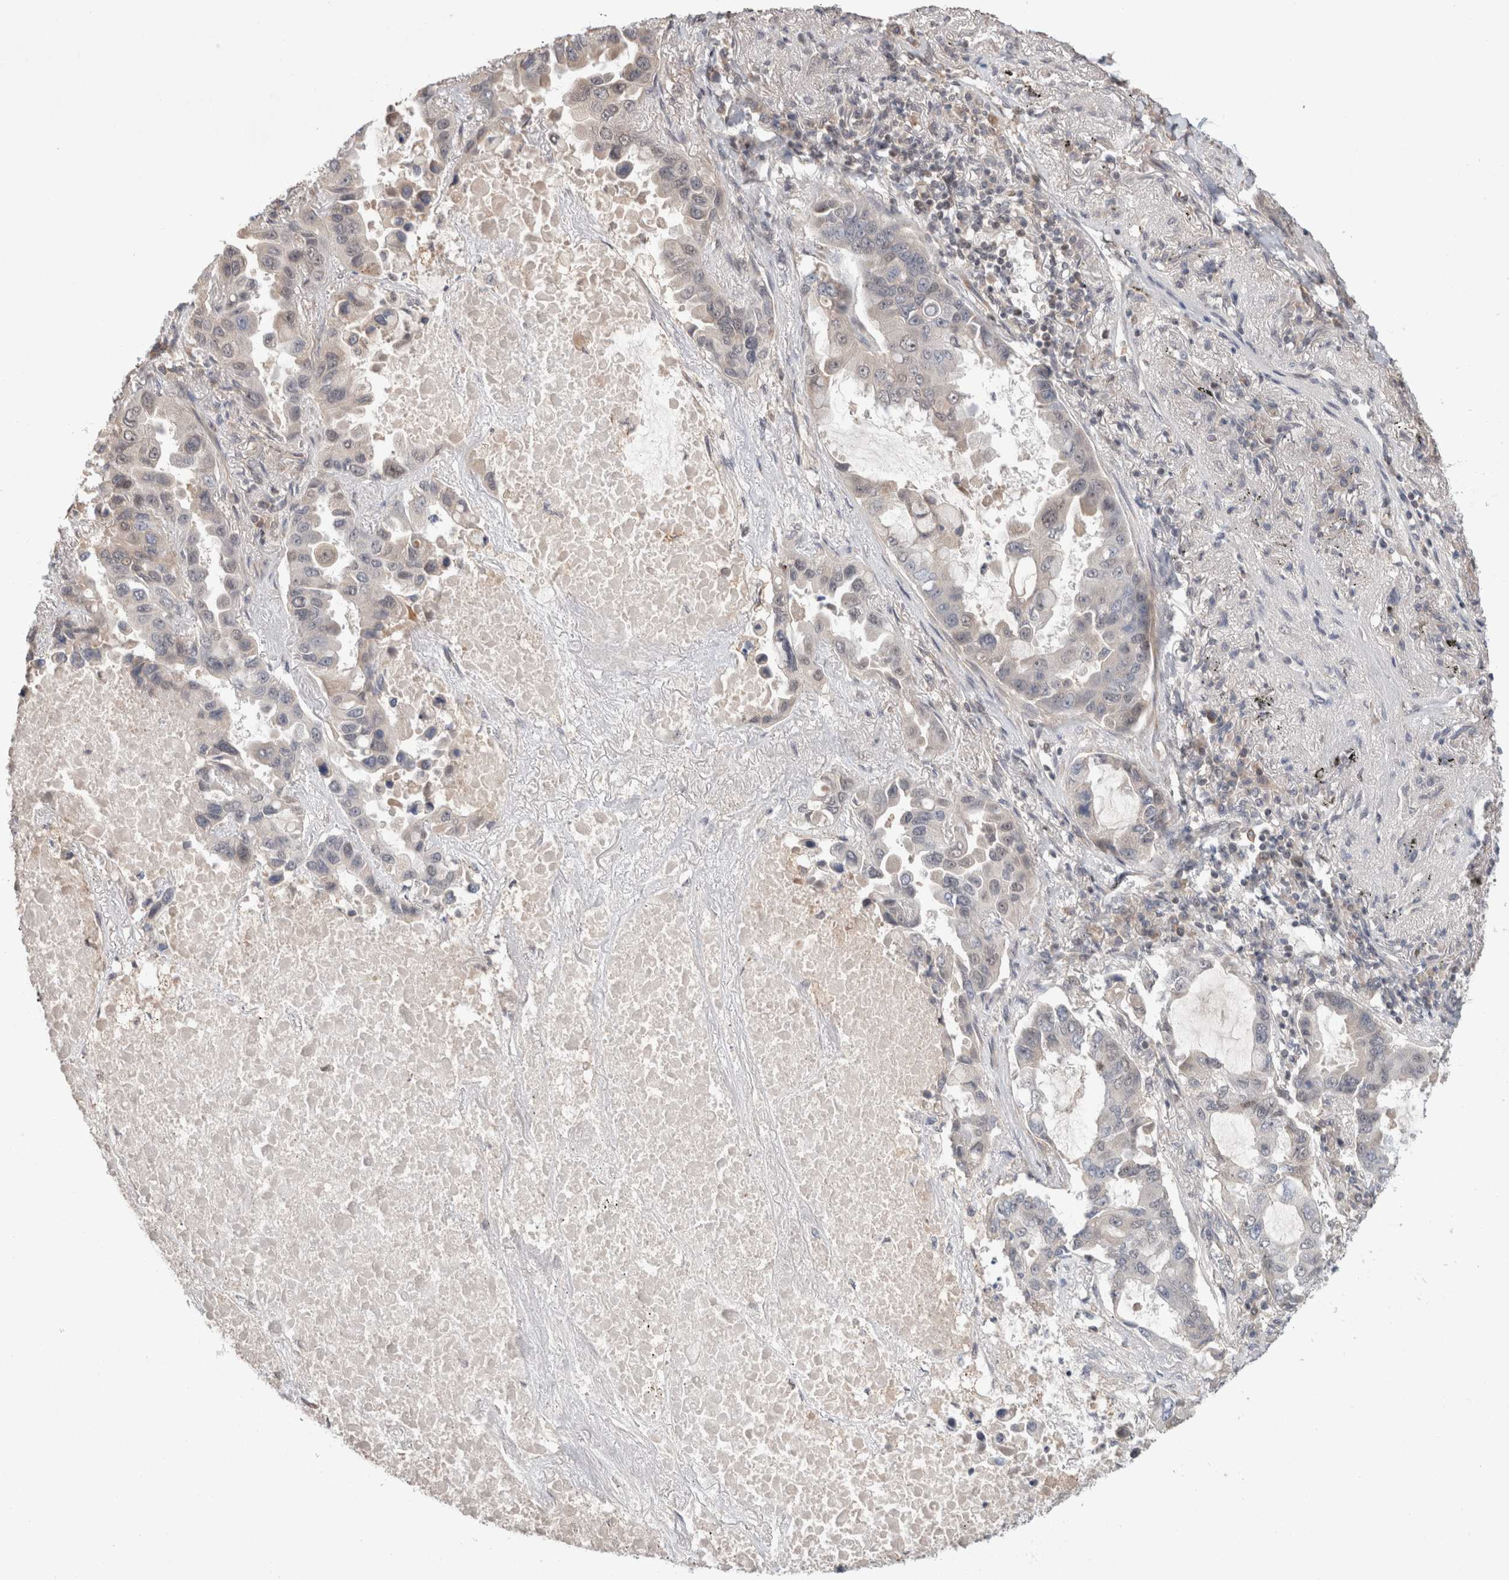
{"staining": {"intensity": "weak", "quantity": "<25%", "location": "nuclear"}, "tissue": "lung cancer", "cell_type": "Tumor cells", "image_type": "cancer", "snomed": [{"axis": "morphology", "description": "Adenocarcinoma, NOS"}, {"axis": "topography", "description": "Lung"}], "caption": "A photomicrograph of lung cancer stained for a protein shows no brown staining in tumor cells. (Stains: DAB immunohistochemistry with hematoxylin counter stain, Microscopy: brightfield microscopy at high magnification).", "gene": "SYDE2", "patient": {"sex": "male", "age": 64}}